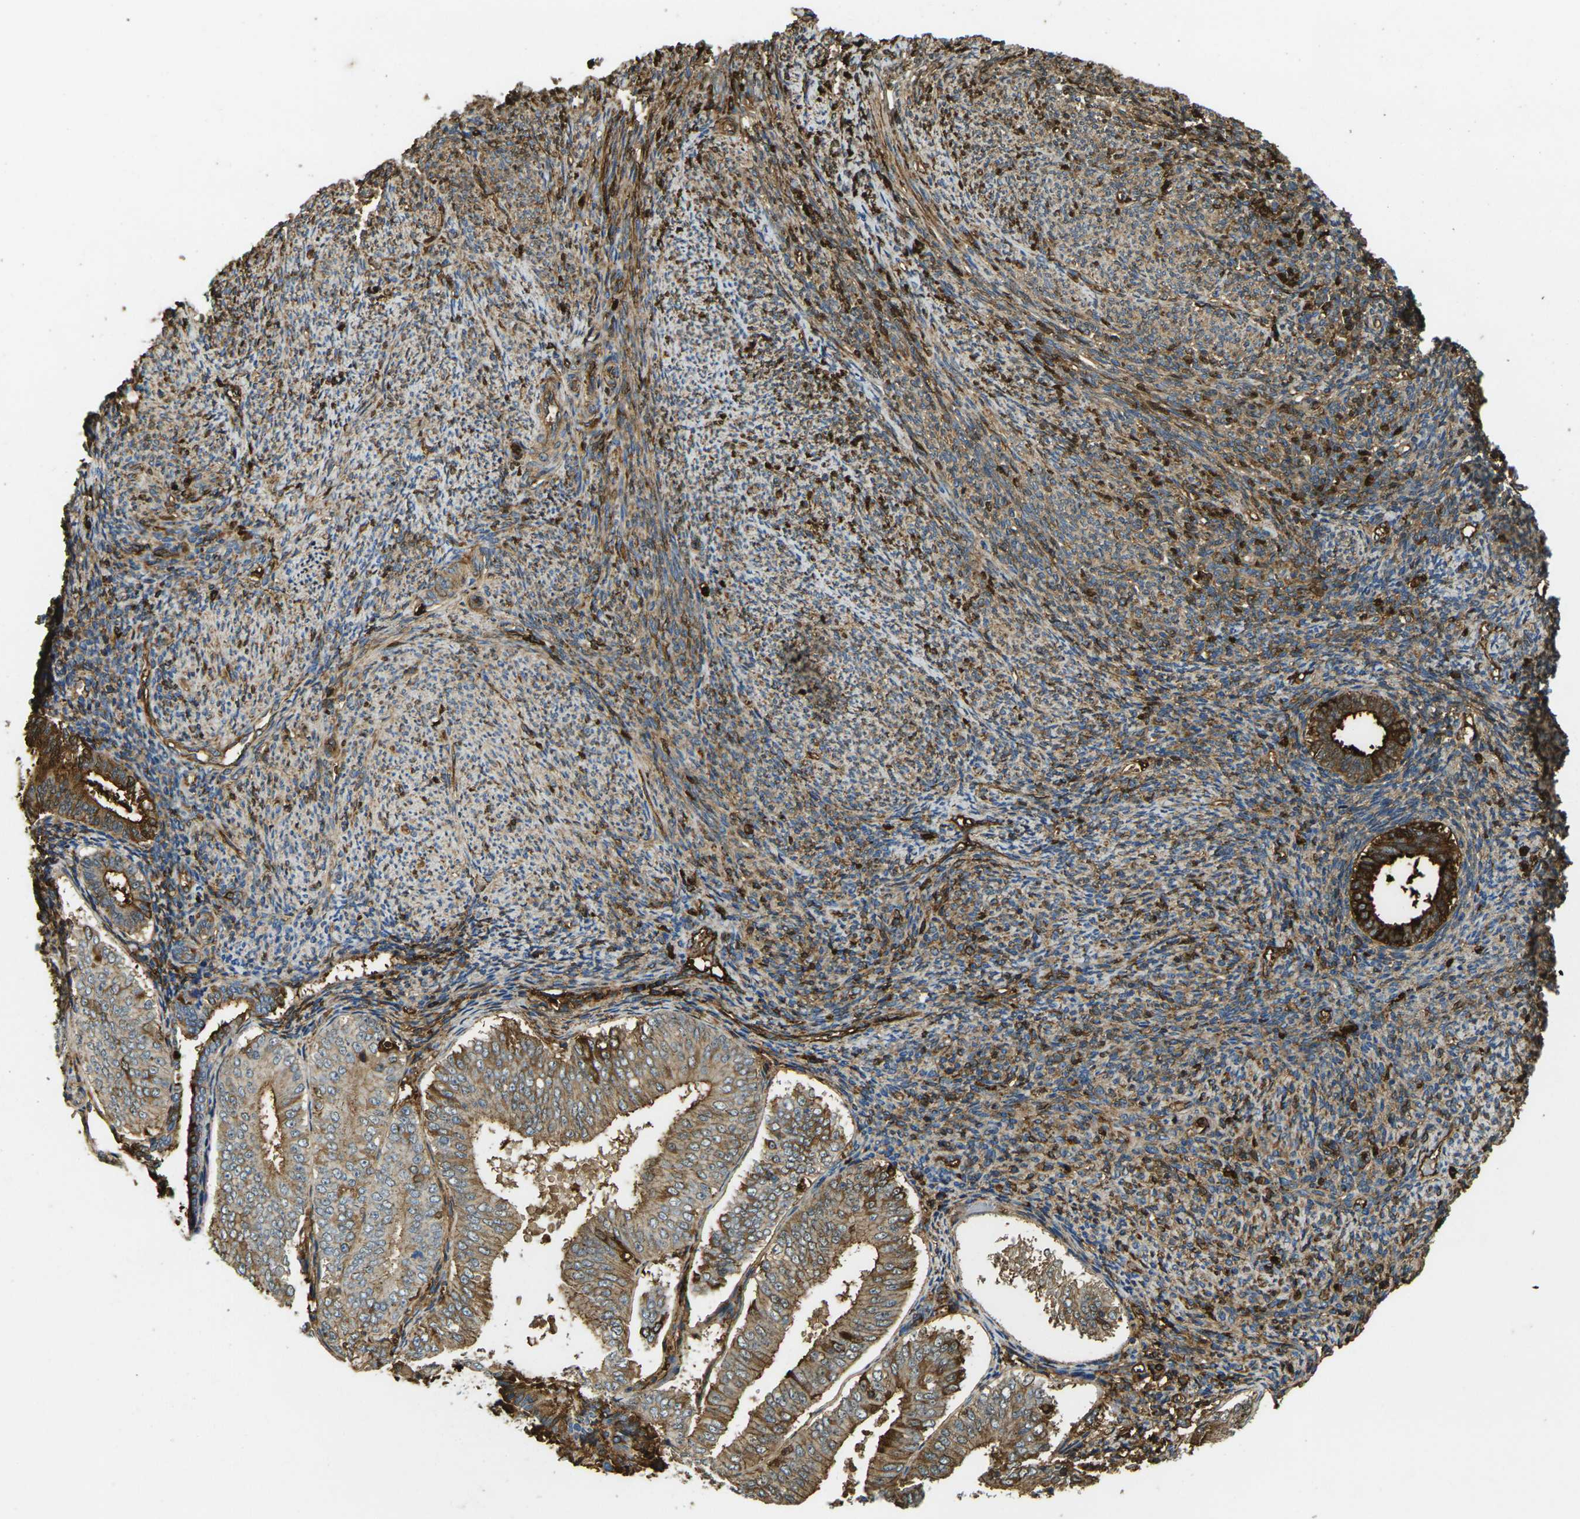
{"staining": {"intensity": "moderate", "quantity": ">75%", "location": "cytoplasmic/membranous"}, "tissue": "endometrial cancer", "cell_type": "Tumor cells", "image_type": "cancer", "snomed": [{"axis": "morphology", "description": "Adenocarcinoma, NOS"}, {"axis": "topography", "description": "Endometrium"}], "caption": "Tumor cells display moderate cytoplasmic/membranous positivity in about >75% of cells in endometrial adenocarcinoma.", "gene": "PLCD1", "patient": {"sex": "female", "age": 63}}